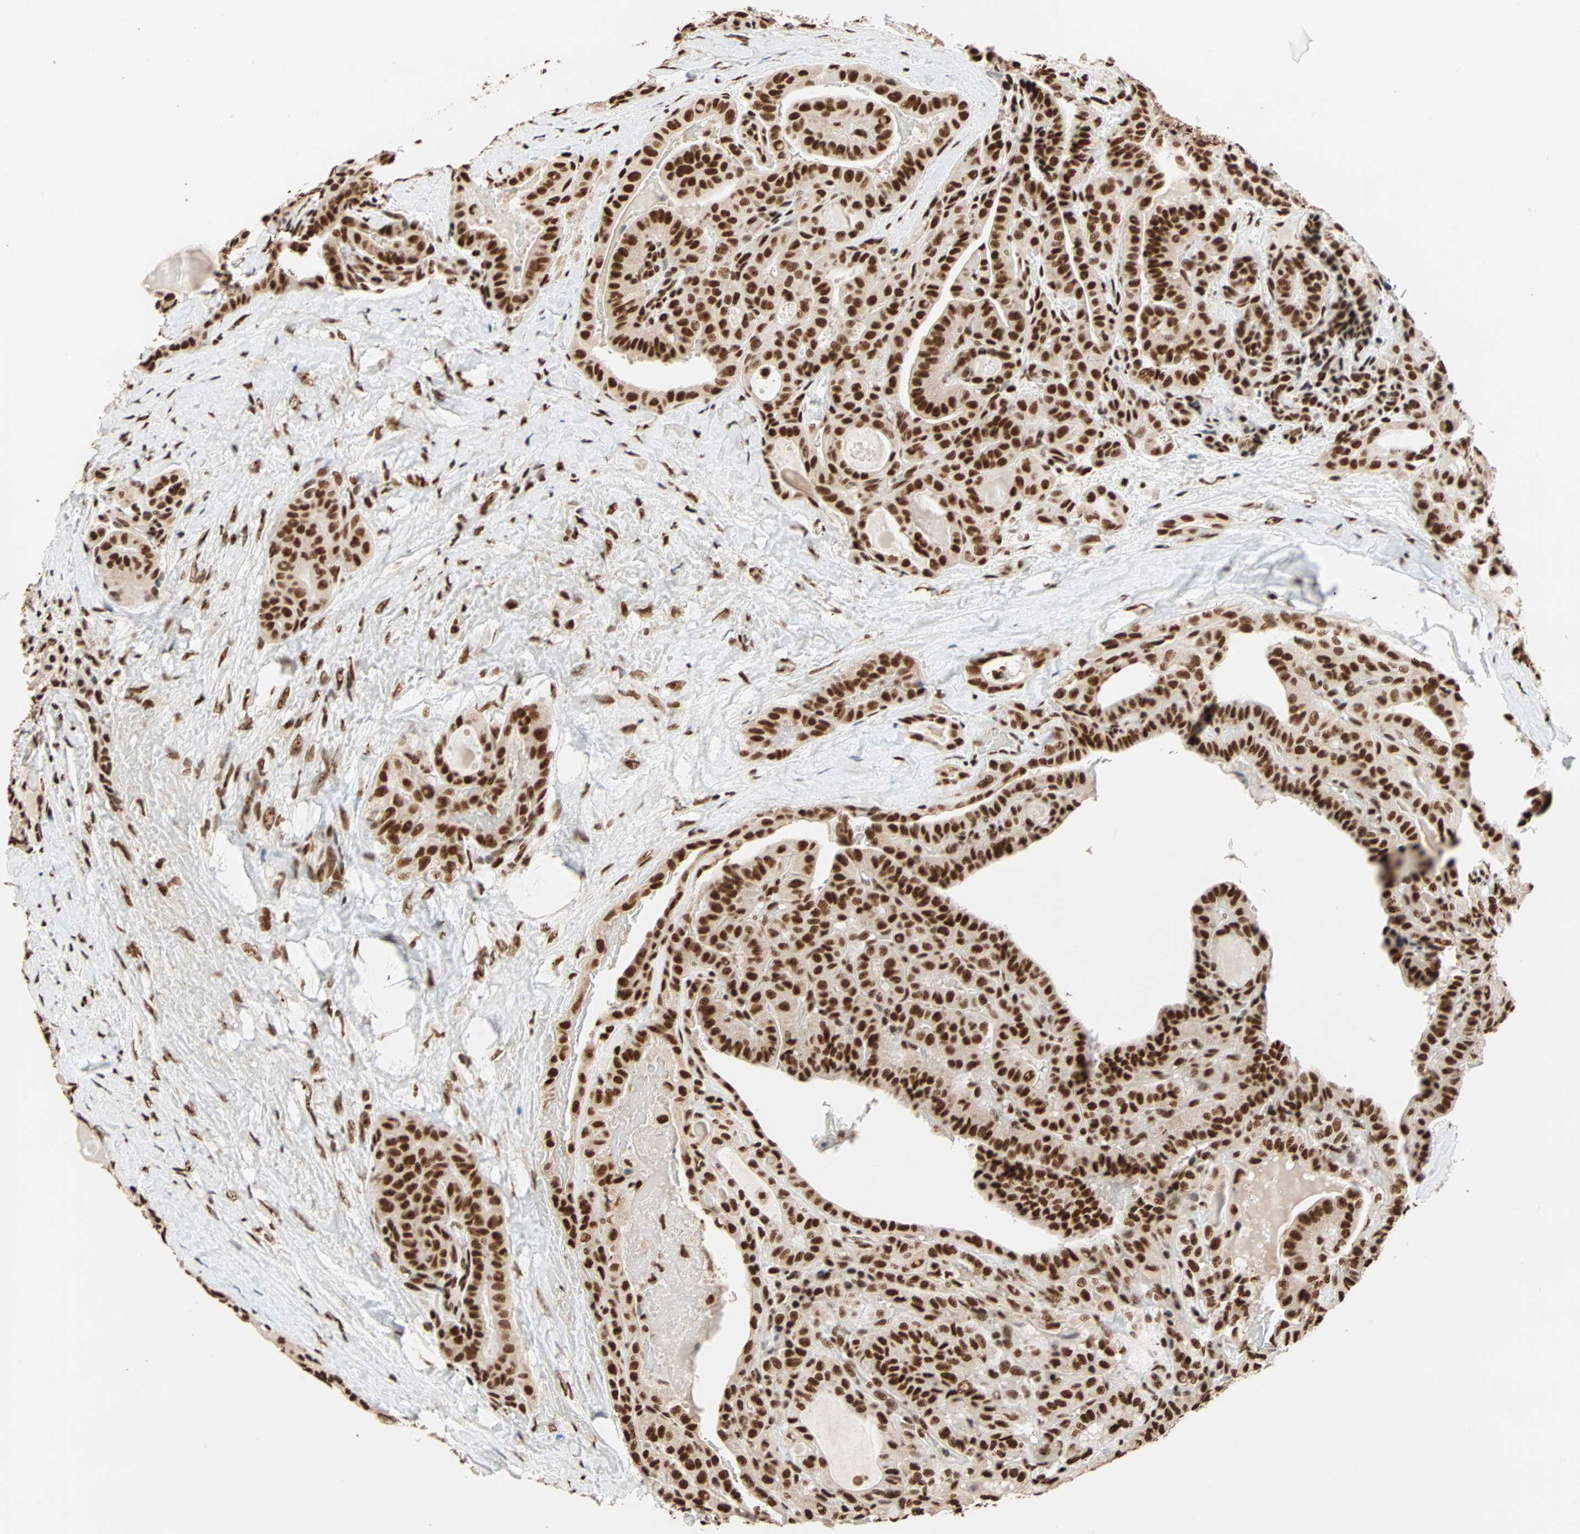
{"staining": {"intensity": "strong", "quantity": ">75%", "location": "nuclear"}, "tissue": "thyroid cancer", "cell_type": "Tumor cells", "image_type": "cancer", "snomed": [{"axis": "morphology", "description": "Papillary adenocarcinoma, NOS"}, {"axis": "topography", "description": "Thyroid gland"}], "caption": "Thyroid cancer (papillary adenocarcinoma) was stained to show a protein in brown. There is high levels of strong nuclear staining in about >75% of tumor cells.", "gene": "ILF2", "patient": {"sex": "male", "age": 77}}